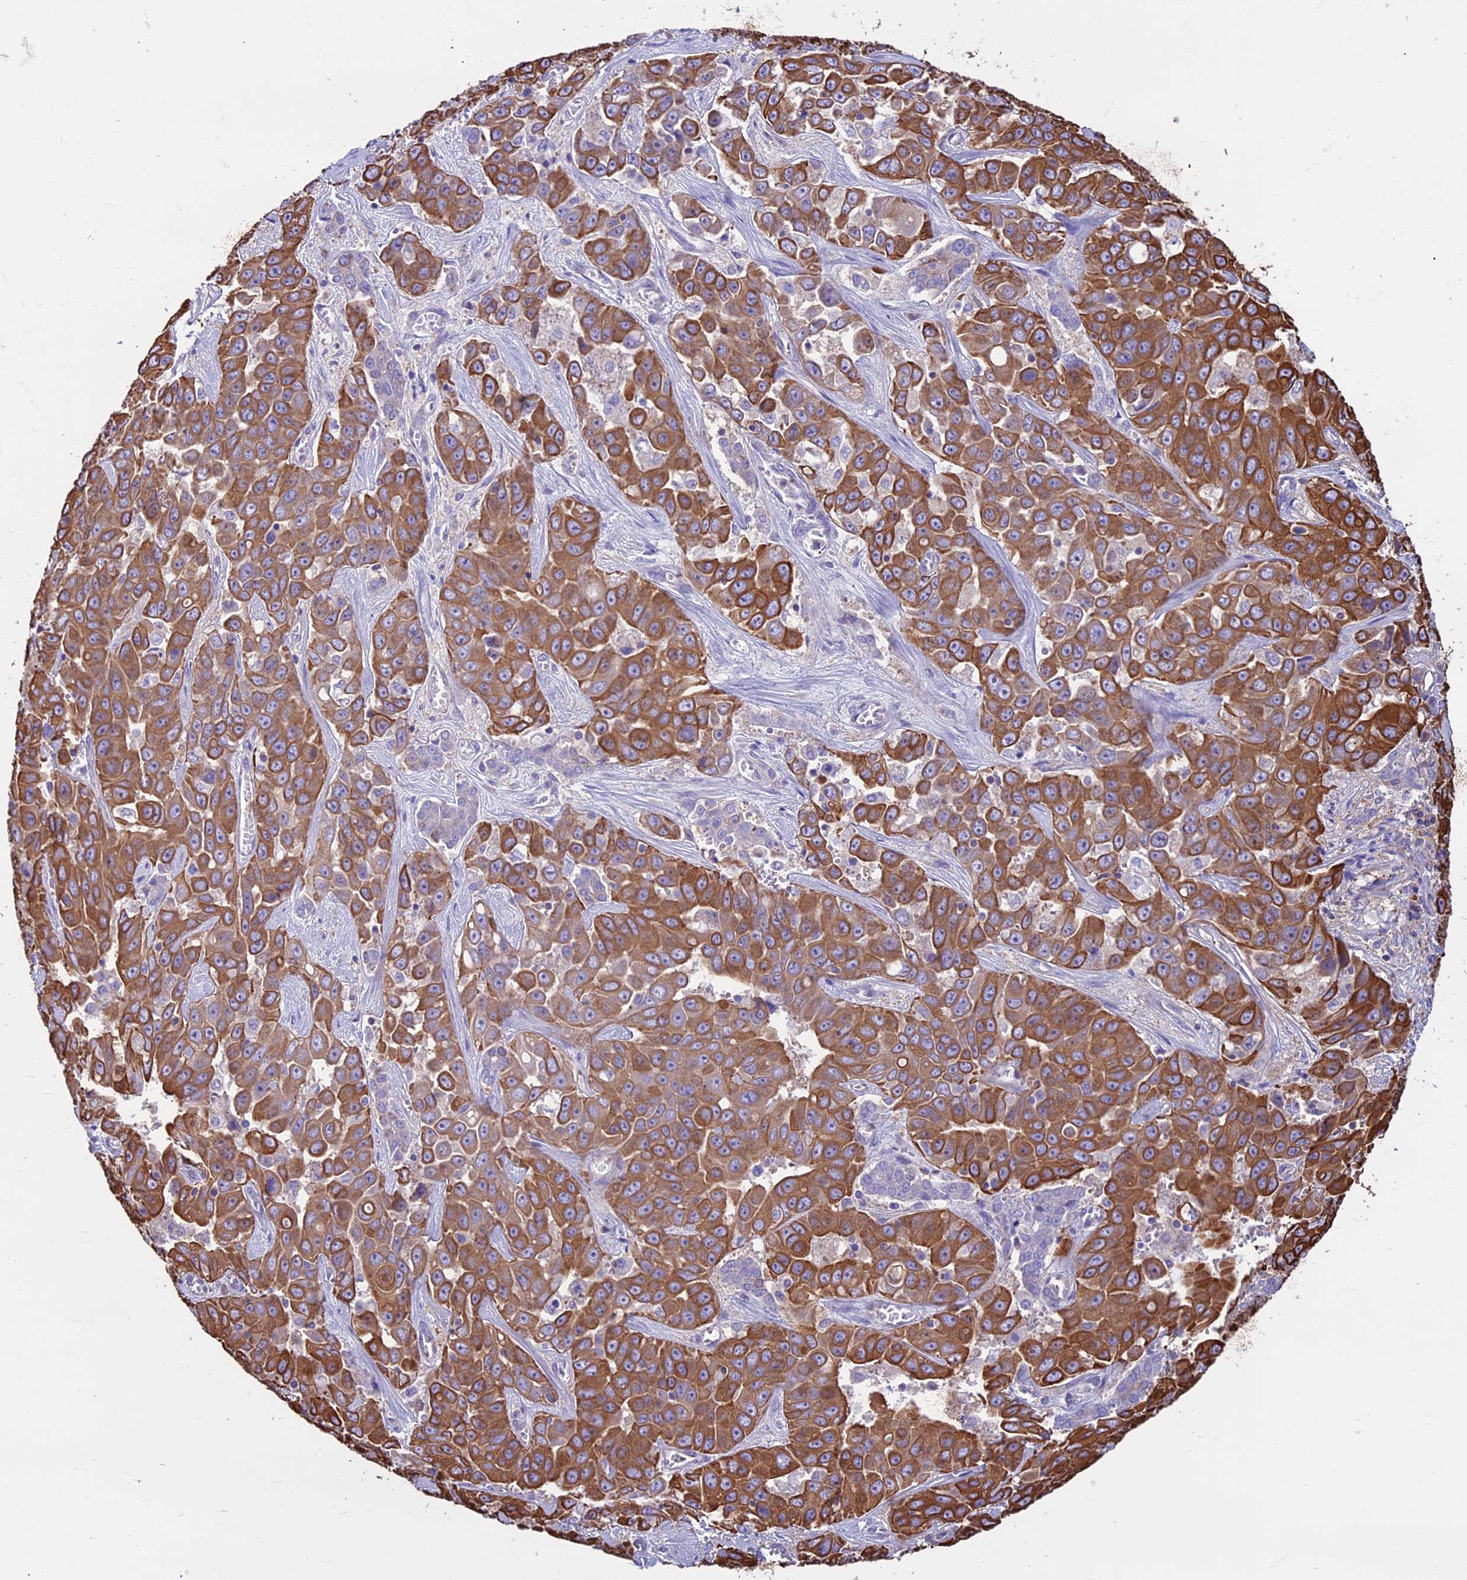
{"staining": {"intensity": "strong", "quantity": ">75%", "location": "cytoplasmic/membranous"}, "tissue": "liver cancer", "cell_type": "Tumor cells", "image_type": "cancer", "snomed": [{"axis": "morphology", "description": "Cholangiocarcinoma"}, {"axis": "topography", "description": "Liver"}], "caption": "Protein expression analysis of human liver cholangiocarcinoma reveals strong cytoplasmic/membranous staining in about >75% of tumor cells. The staining was performed using DAB to visualize the protein expression in brown, while the nuclei were stained in blue with hematoxylin (Magnification: 20x).", "gene": "CDAN1", "patient": {"sex": "female", "age": 52}}